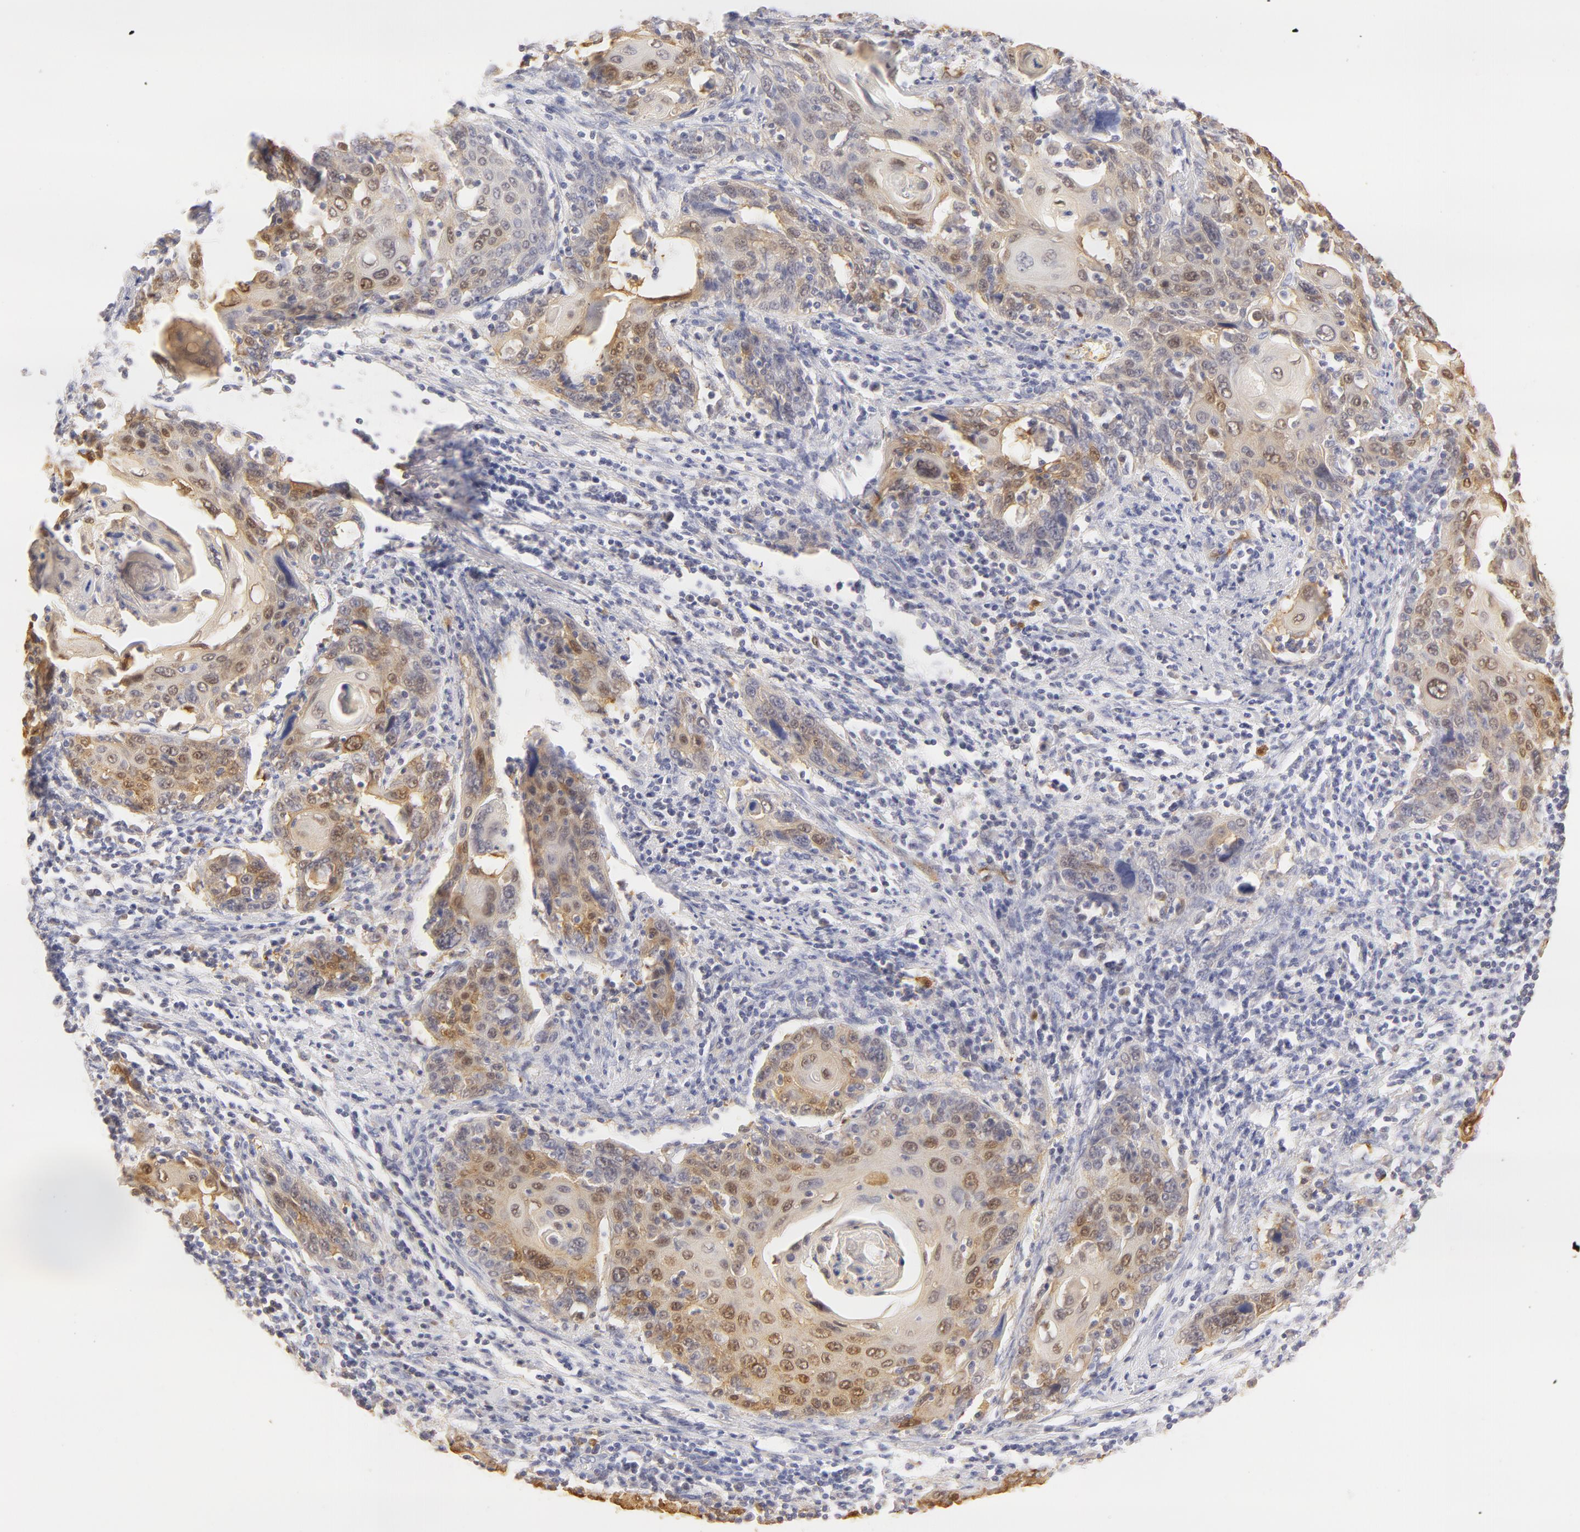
{"staining": {"intensity": "weak", "quantity": "25%-75%", "location": "nuclear"}, "tissue": "cervical cancer", "cell_type": "Tumor cells", "image_type": "cancer", "snomed": [{"axis": "morphology", "description": "Squamous cell carcinoma, NOS"}, {"axis": "topography", "description": "Cervix"}], "caption": "This photomicrograph shows IHC staining of squamous cell carcinoma (cervical), with low weak nuclear staining in approximately 25%-75% of tumor cells.", "gene": "CA2", "patient": {"sex": "female", "age": 54}}